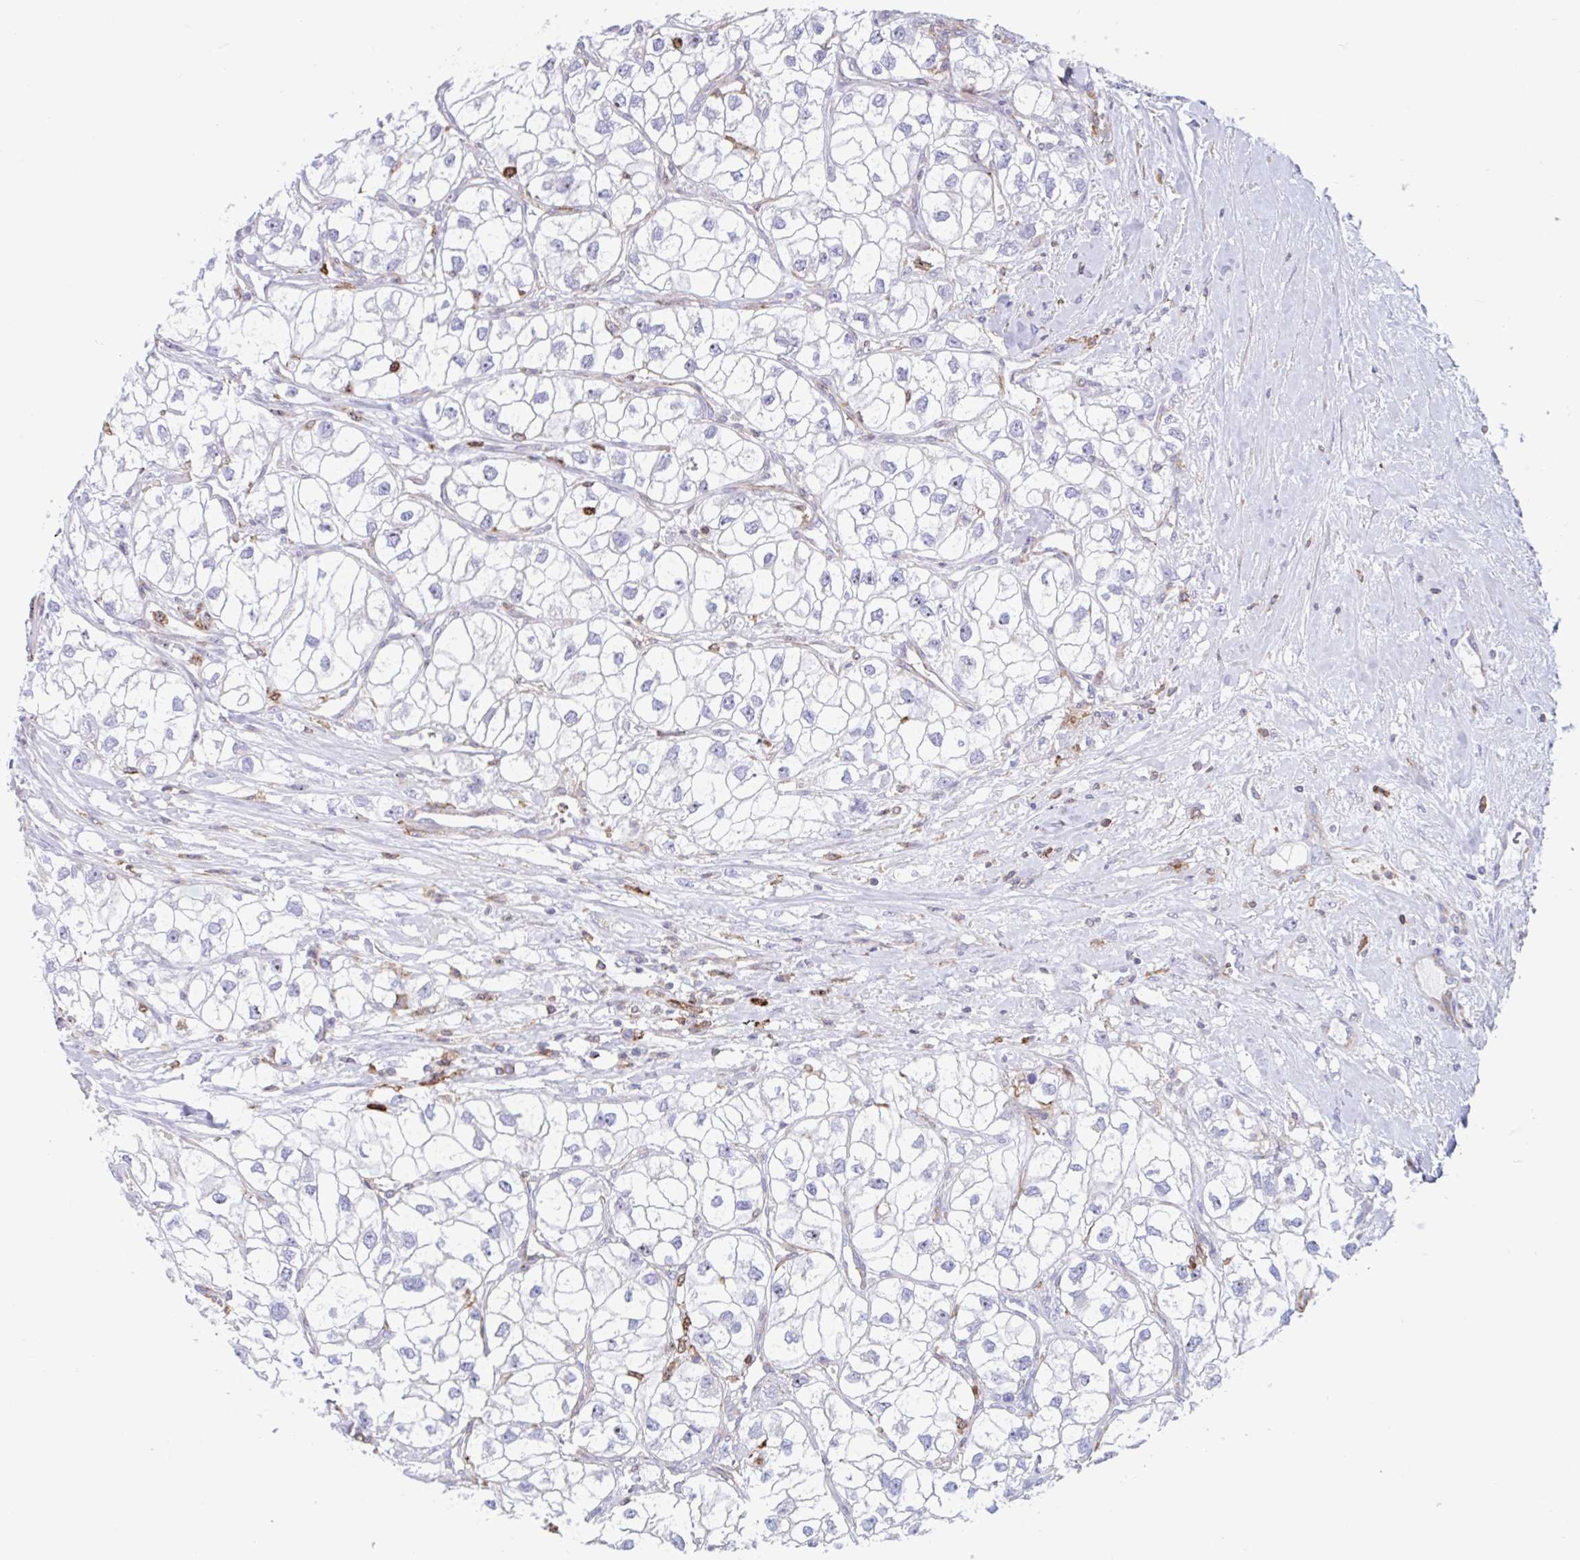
{"staining": {"intensity": "negative", "quantity": "none", "location": "none"}, "tissue": "renal cancer", "cell_type": "Tumor cells", "image_type": "cancer", "snomed": [{"axis": "morphology", "description": "Adenocarcinoma, NOS"}, {"axis": "topography", "description": "Kidney"}], "caption": "DAB (3,3'-diaminobenzidine) immunohistochemical staining of human renal cancer exhibits no significant positivity in tumor cells.", "gene": "EFHD1", "patient": {"sex": "male", "age": 59}}